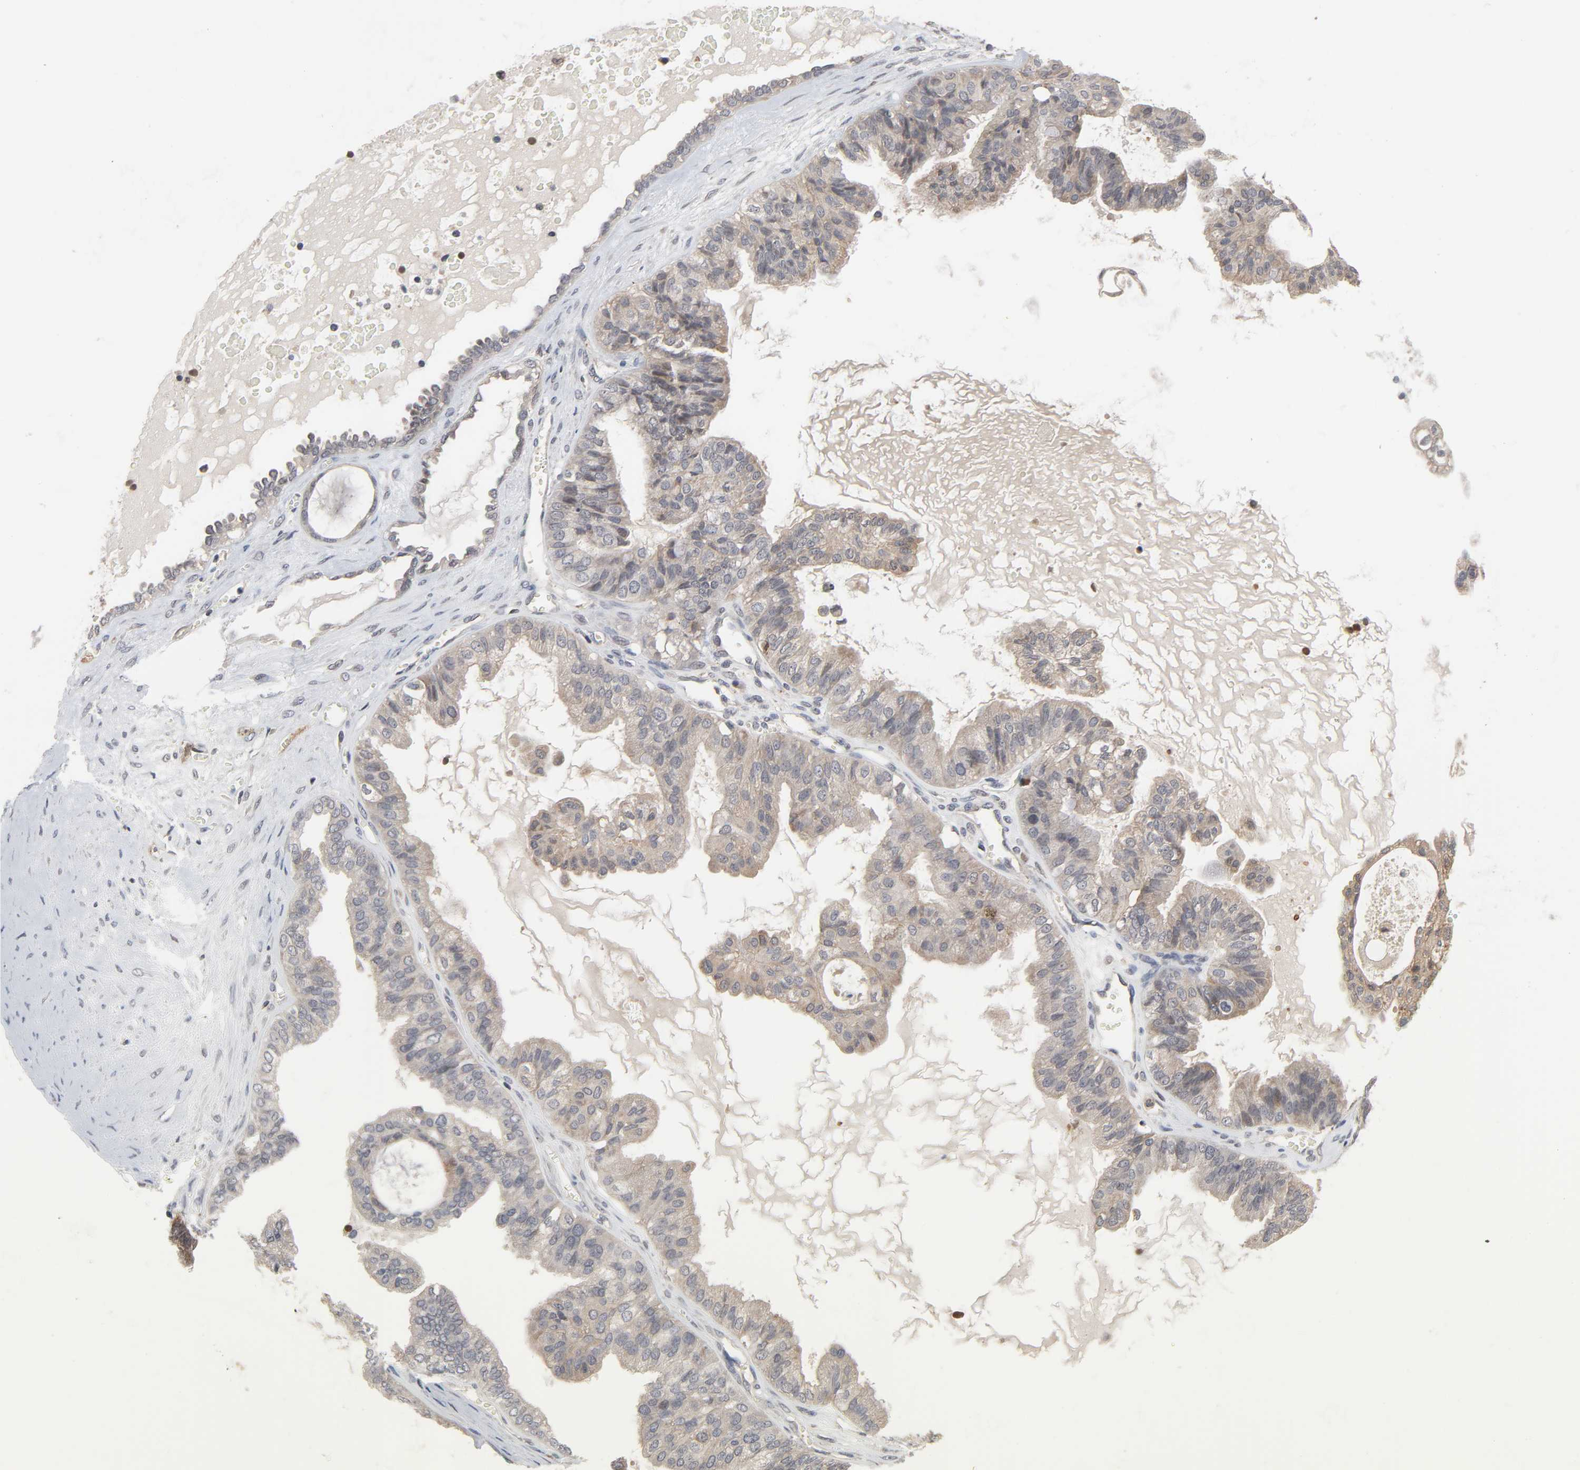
{"staining": {"intensity": "weak", "quantity": ">75%", "location": "cytoplasmic/membranous"}, "tissue": "ovarian cancer", "cell_type": "Tumor cells", "image_type": "cancer", "snomed": [{"axis": "morphology", "description": "Carcinoma, NOS"}, {"axis": "morphology", "description": "Carcinoma, endometroid"}, {"axis": "topography", "description": "Ovary"}], "caption": "Ovarian cancer stained for a protein demonstrates weak cytoplasmic/membranous positivity in tumor cells.", "gene": "CCDC175", "patient": {"sex": "female", "age": 50}}